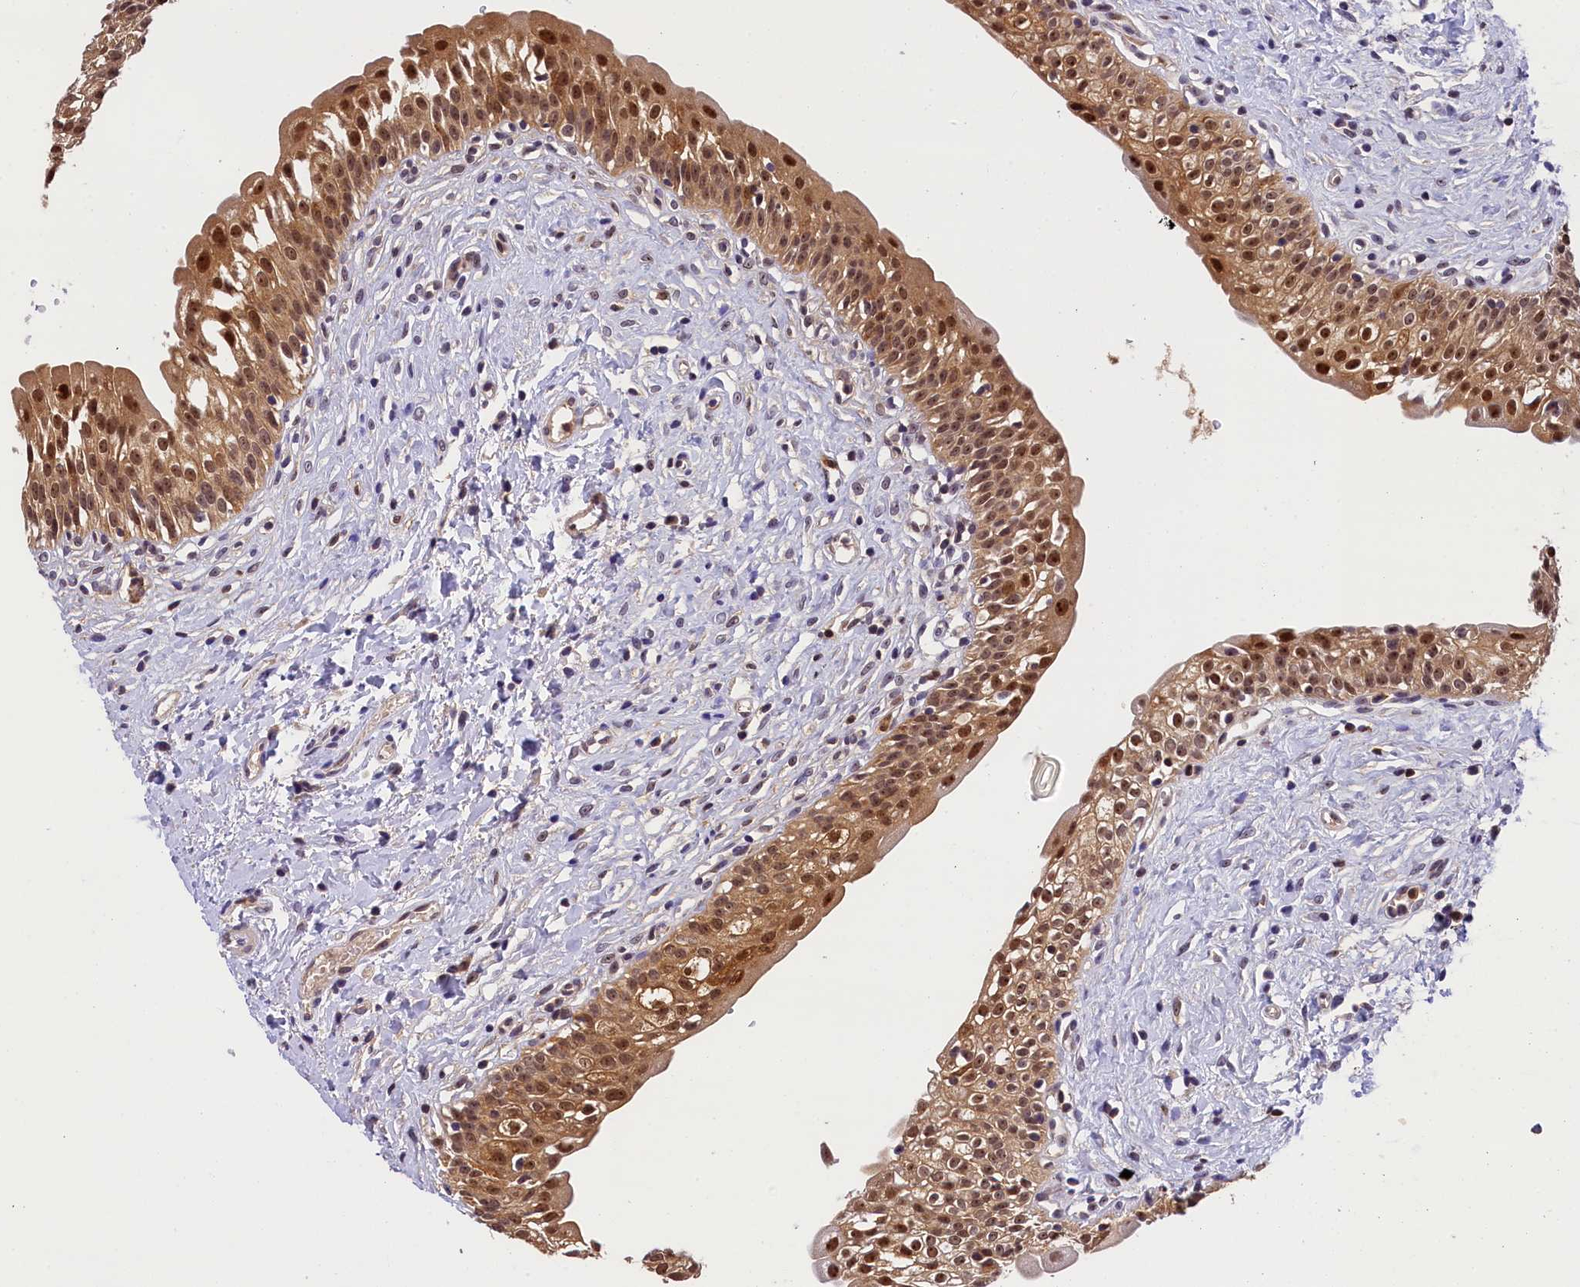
{"staining": {"intensity": "moderate", "quantity": ">75%", "location": "cytoplasmic/membranous,nuclear"}, "tissue": "urinary bladder", "cell_type": "Urothelial cells", "image_type": "normal", "snomed": [{"axis": "morphology", "description": "Normal tissue, NOS"}, {"axis": "topography", "description": "Urinary bladder"}], "caption": "This is an image of immunohistochemistry (IHC) staining of normal urinary bladder, which shows moderate expression in the cytoplasmic/membranous,nuclear of urothelial cells.", "gene": "EIF6", "patient": {"sex": "male", "age": 51}}